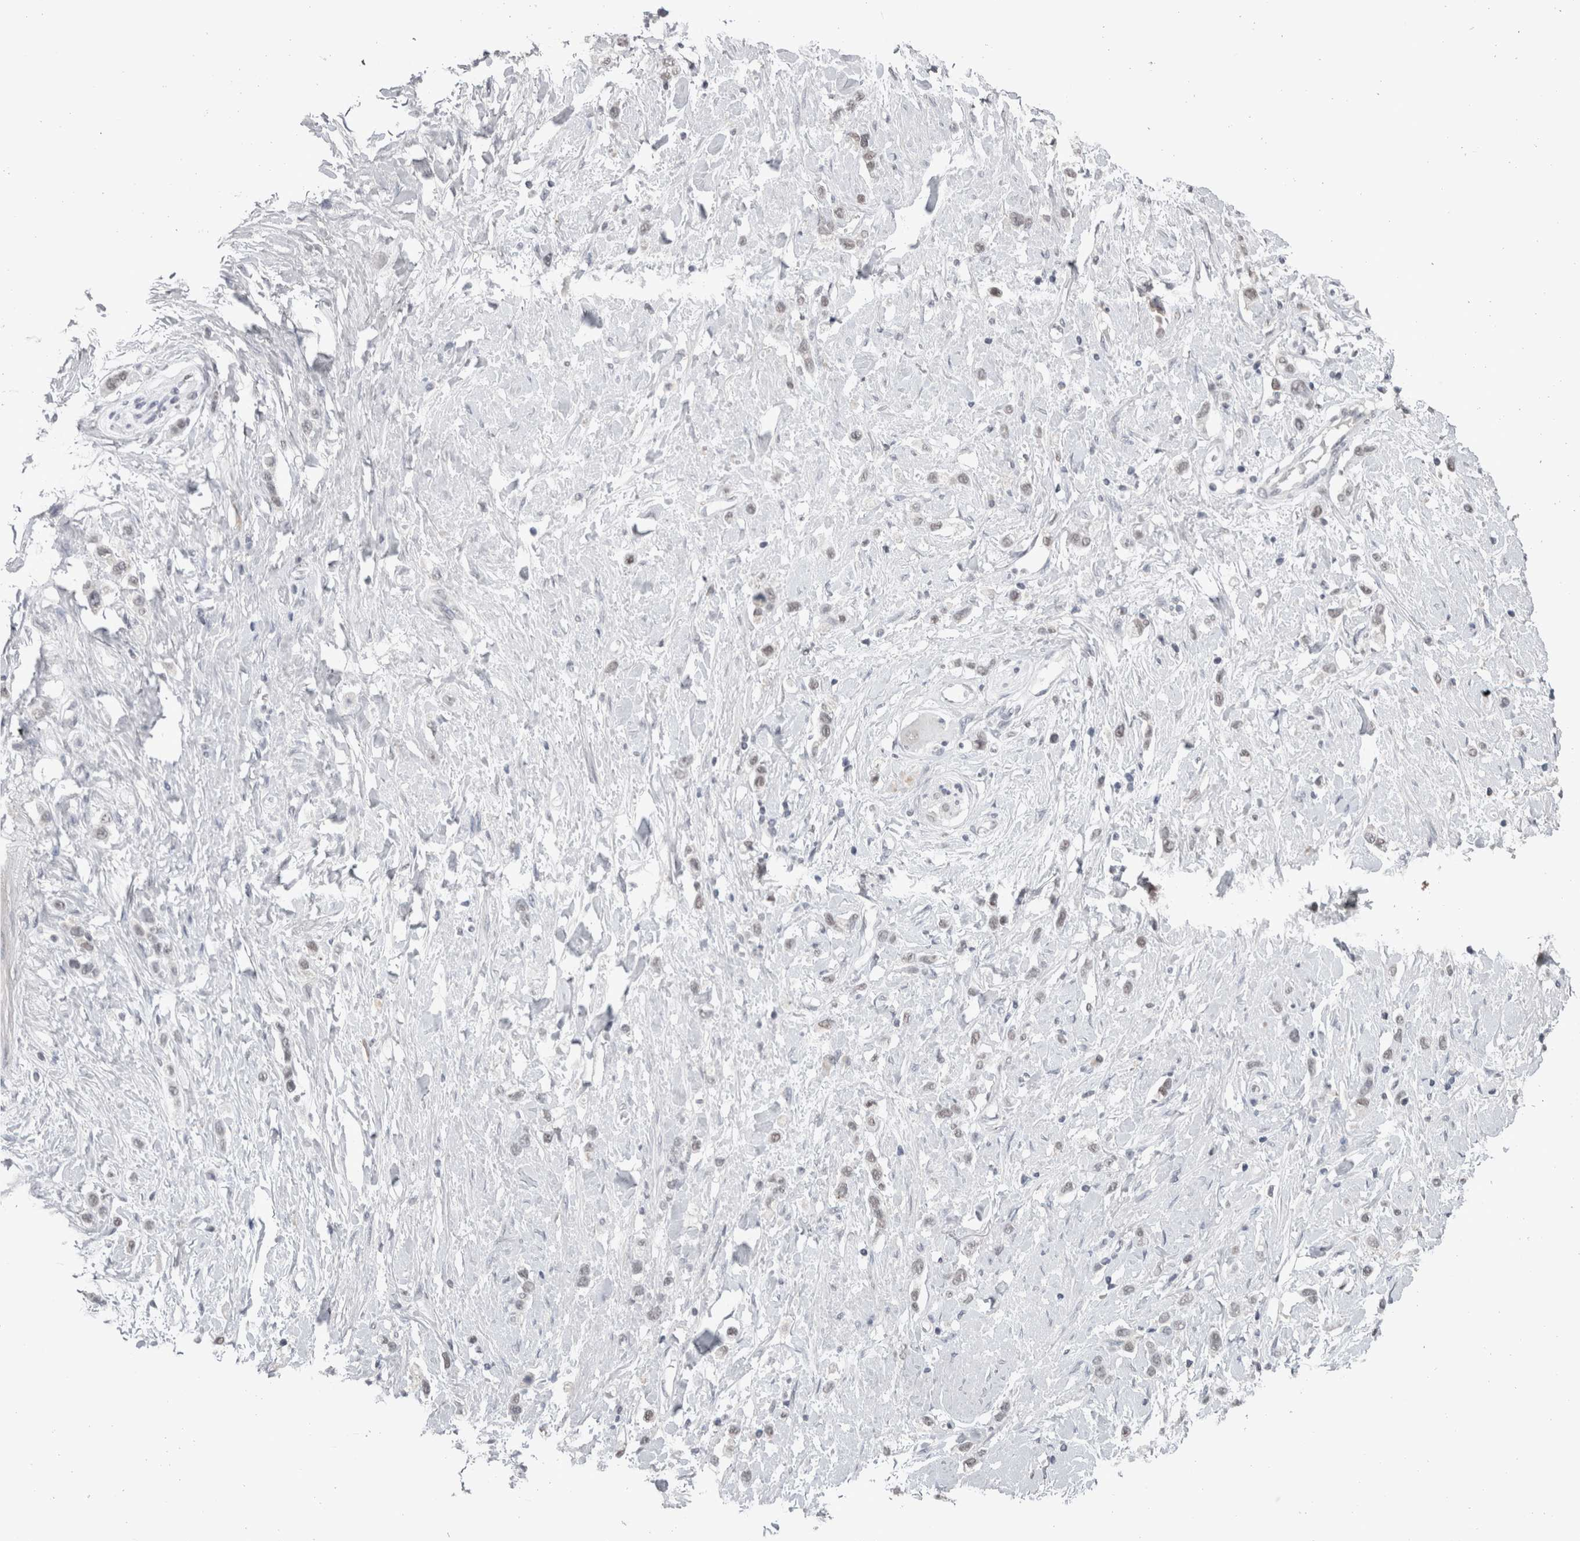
{"staining": {"intensity": "weak", "quantity": ">75%", "location": "nuclear"}, "tissue": "stomach cancer", "cell_type": "Tumor cells", "image_type": "cancer", "snomed": [{"axis": "morphology", "description": "Adenocarcinoma, NOS"}, {"axis": "topography", "description": "Stomach"}], "caption": "DAB (3,3'-diaminobenzidine) immunohistochemical staining of human stomach adenocarcinoma shows weak nuclear protein staining in approximately >75% of tumor cells. (DAB (3,3'-diaminobenzidine) IHC, brown staining for protein, blue staining for nuclei).", "gene": "DDX17", "patient": {"sex": "female", "age": 65}}